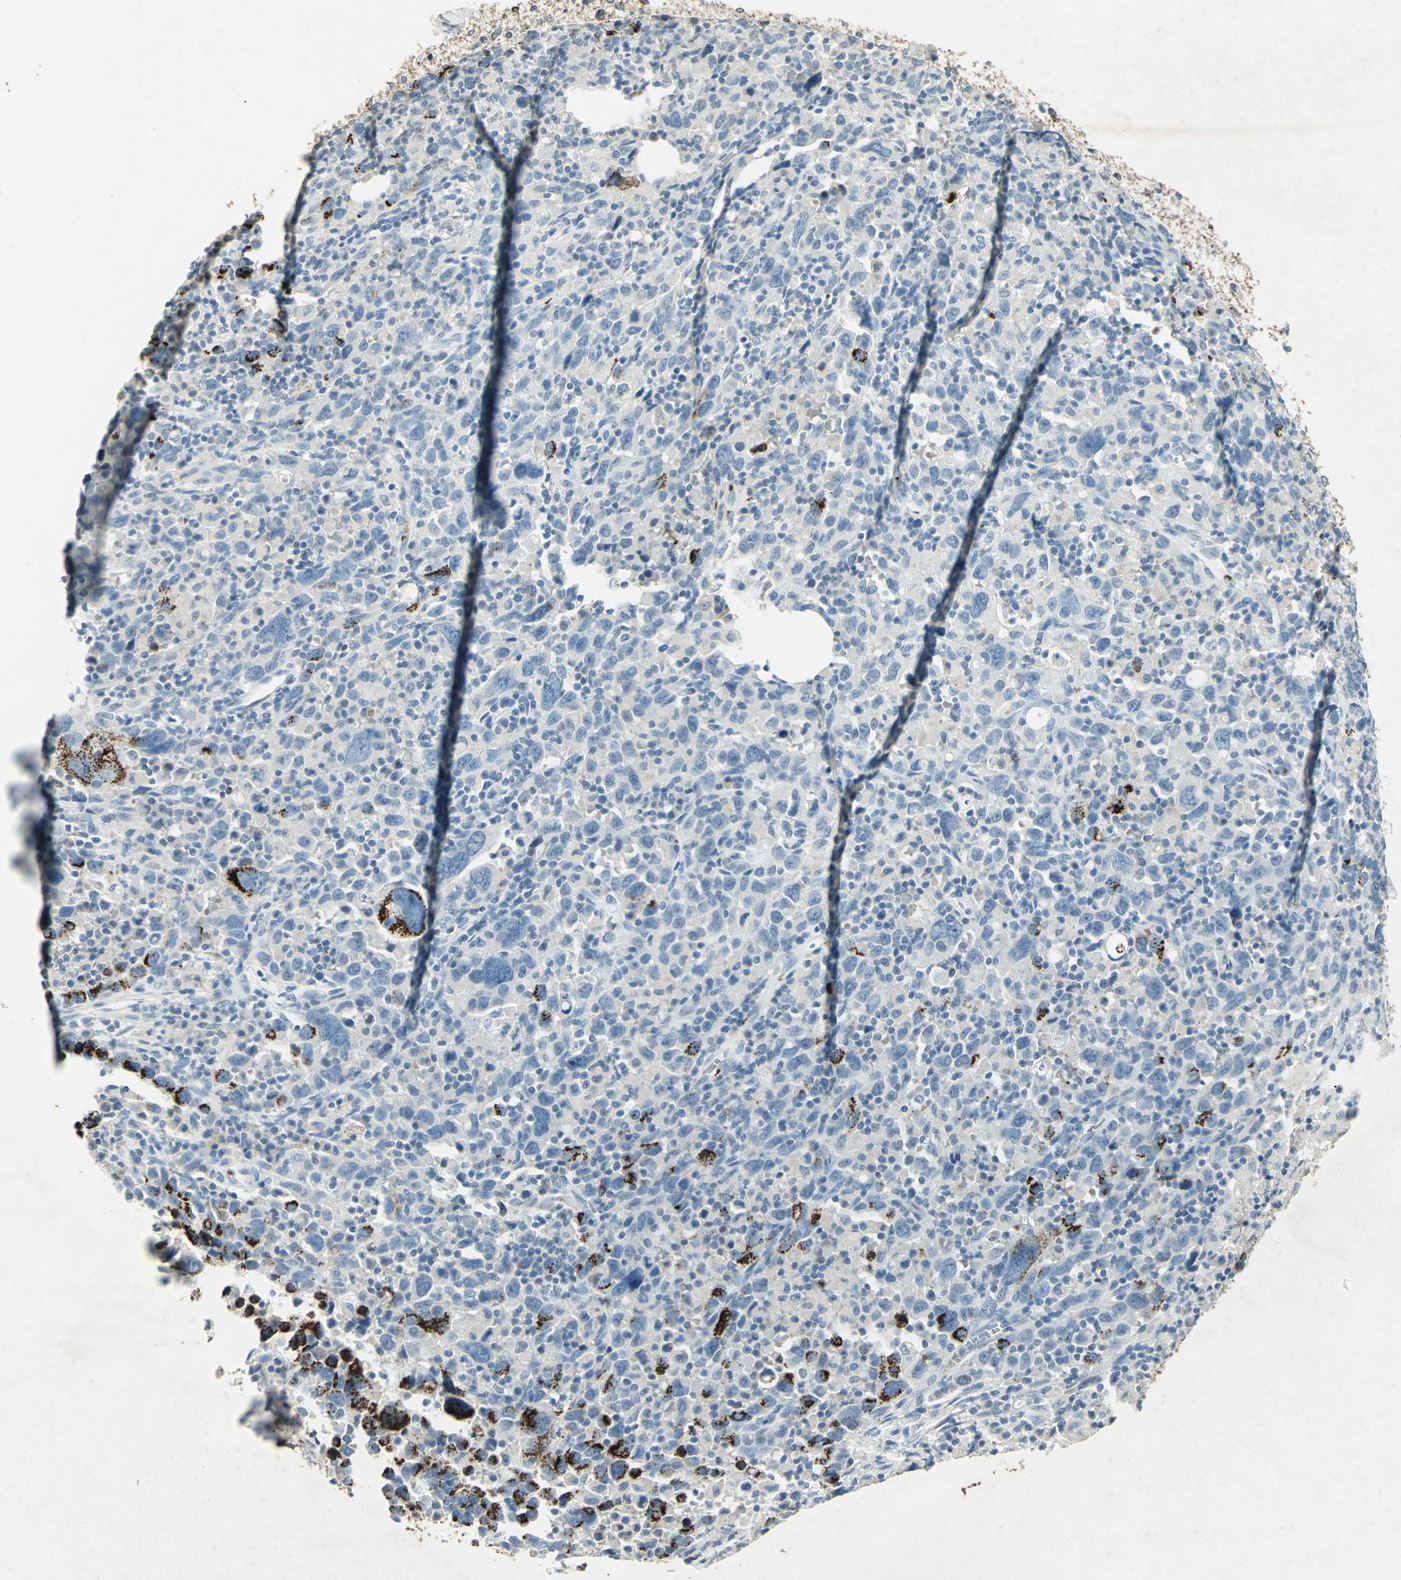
{"staining": {"intensity": "strong", "quantity": "<25%", "location": "cytoplasmic/membranous"}, "tissue": "urothelial cancer", "cell_type": "Tumor cells", "image_type": "cancer", "snomed": [{"axis": "morphology", "description": "Urothelial carcinoma, High grade"}, {"axis": "topography", "description": "Urinary bladder"}], "caption": "A brown stain shows strong cytoplasmic/membranous staining of a protein in human urothelial carcinoma (high-grade) tumor cells. (brown staining indicates protein expression, while blue staining denotes nuclei).", "gene": "CAMK2B", "patient": {"sex": "male", "age": 61}}